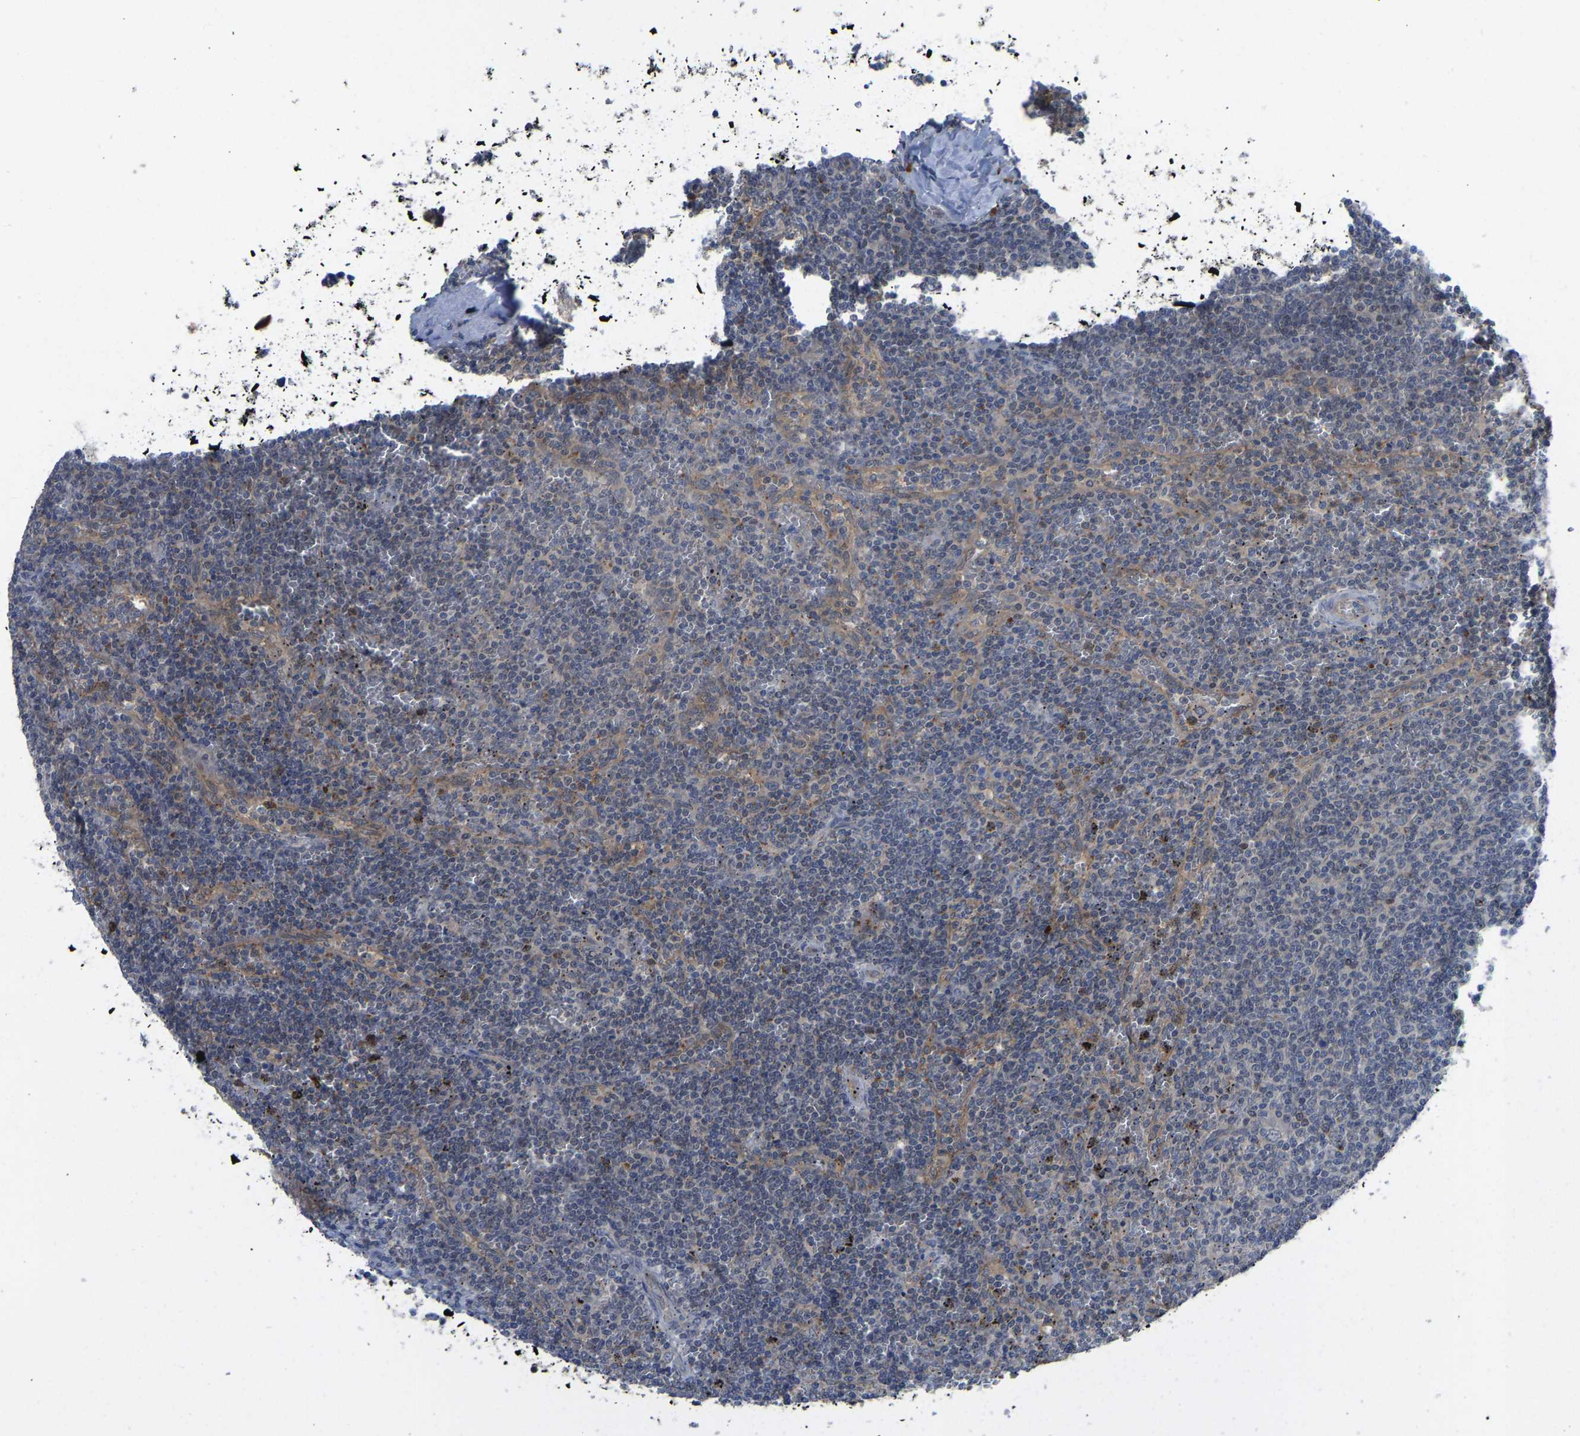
{"staining": {"intensity": "weak", "quantity": "<25%", "location": "nuclear"}, "tissue": "lymphoma", "cell_type": "Tumor cells", "image_type": "cancer", "snomed": [{"axis": "morphology", "description": "Malignant lymphoma, non-Hodgkin's type, Low grade"}, {"axis": "topography", "description": "Spleen"}], "caption": "Tumor cells are negative for brown protein staining in malignant lymphoma, non-Hodgkin's type (low-grade).", "gene": "ZNF251", "patient": {"sex": "female", "age": 19}}